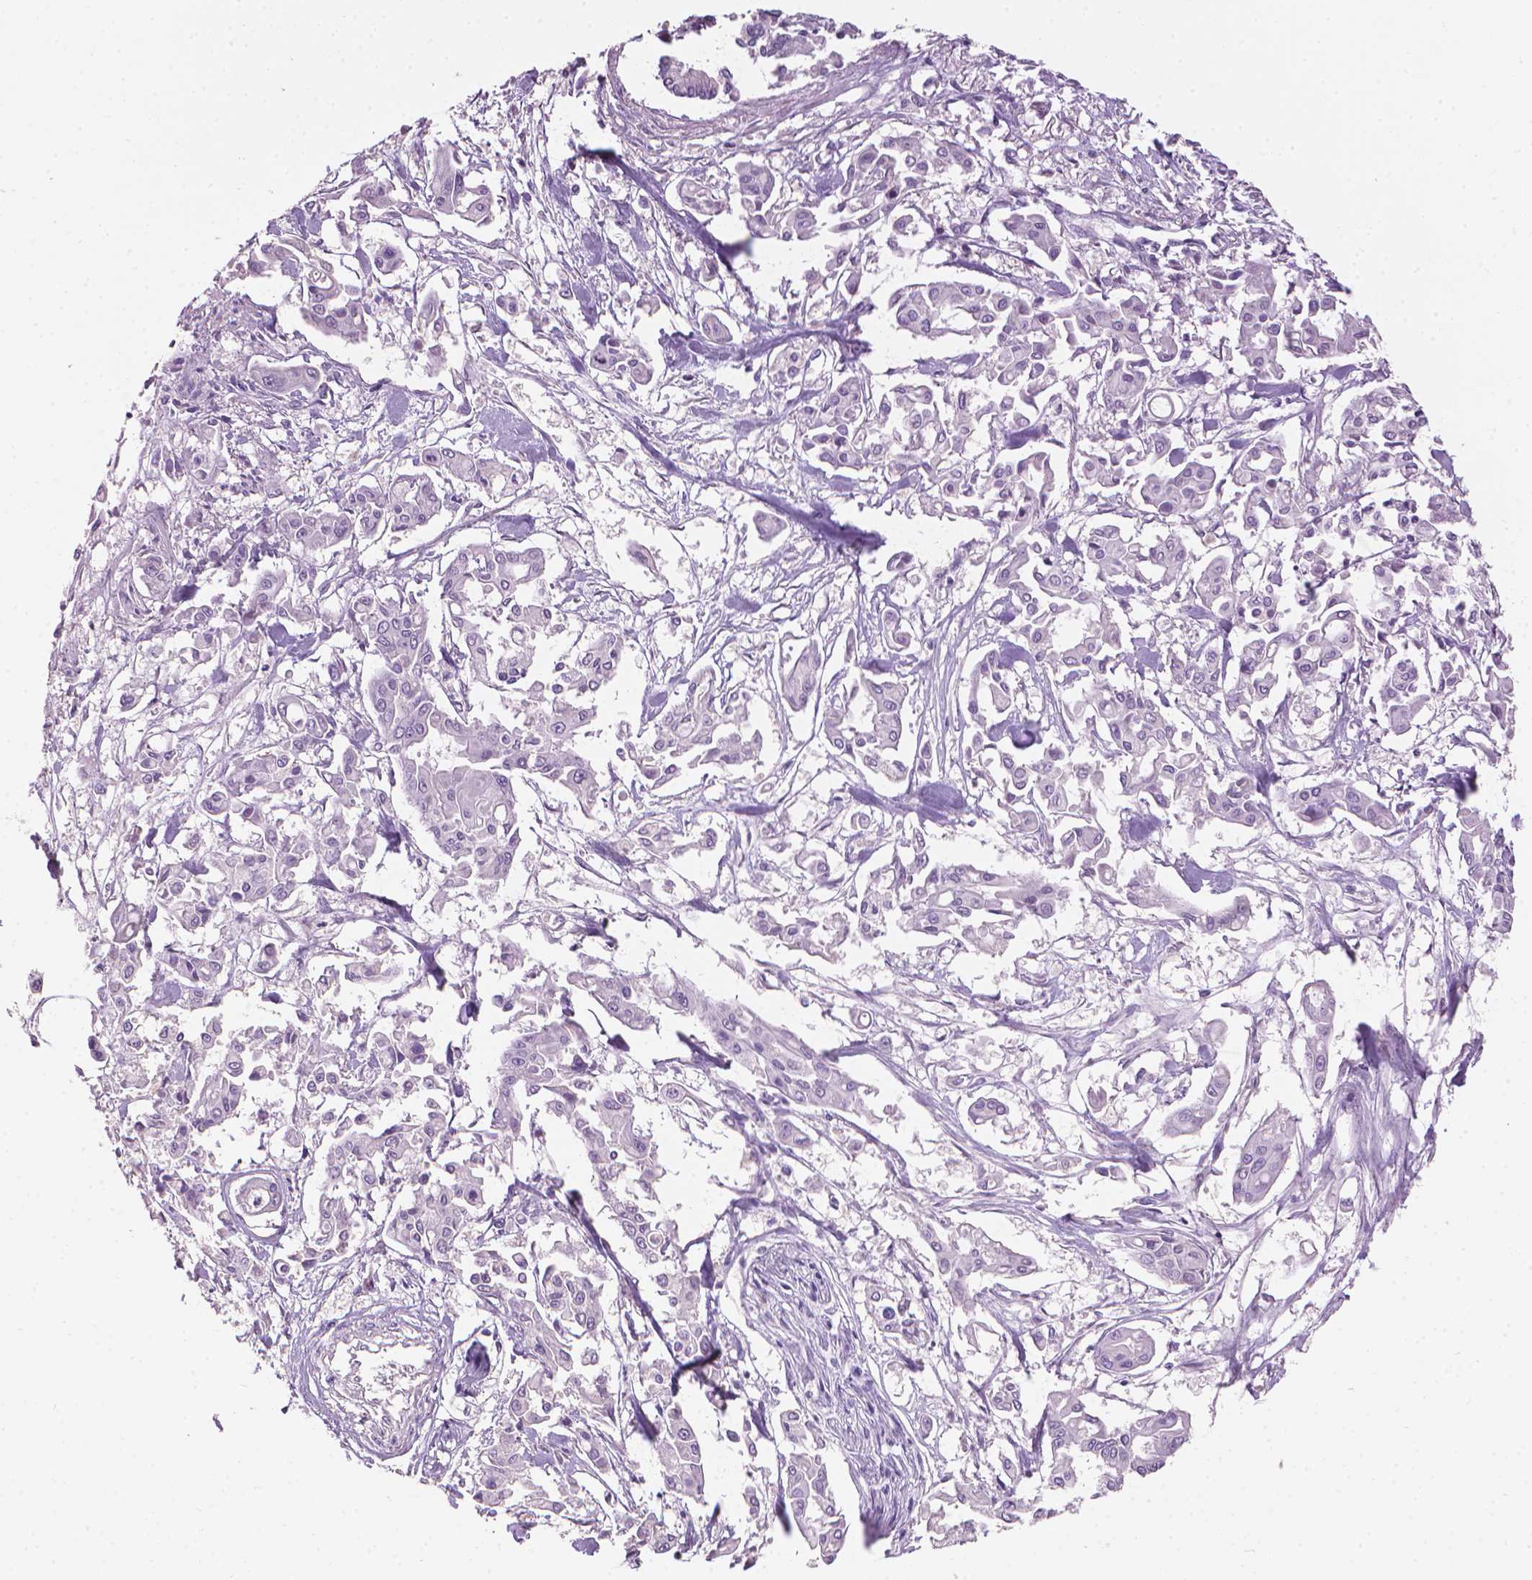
{"staining": {"intensity": "negative", "quantity": "none", "location": "none"}, "tissue": "pancreatic cancer", "cell_type": "Tumor cells", "image_type": "cancer", "snomed": [{"axis": "morphology", "description": "Adenocarcinoma, NOS"}, {"axis": "topography", "description": "Pancreas"}], "caption": "Immunohistochemistry (IHC) of human adenocarcinoma (pancreatic) shows no positivity in tumor cells. (DAB (3,3'-diaminobenzidine) IHC, high magnification).", "gene": "MLANA", "patient": {"sex": "male", "age": 61}}